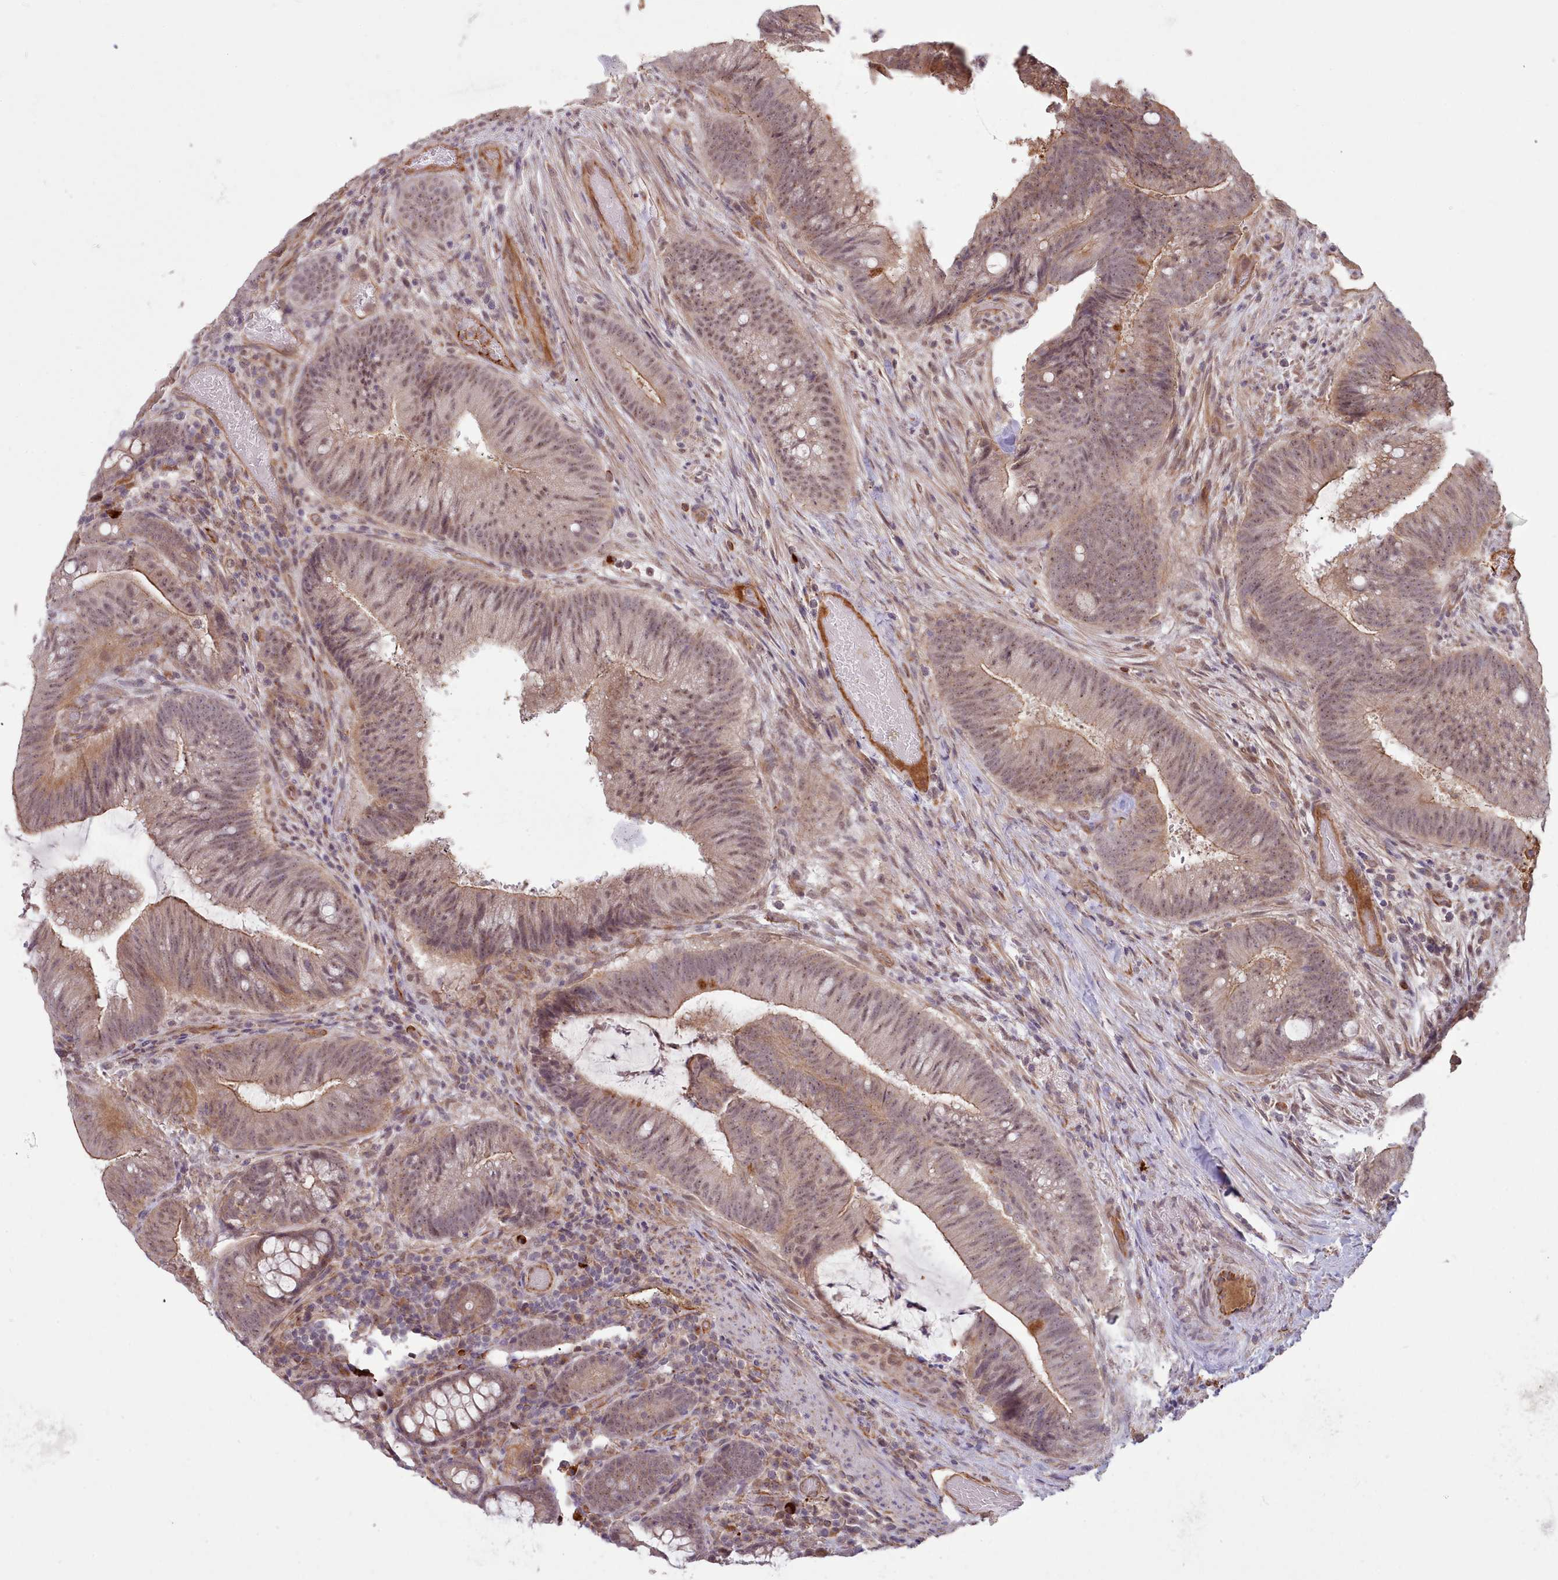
{"staining": {"intensity": "moderate", "quantity": ">75%", "location": "cytoplasmic/membranous,nuclear"}, "tissue": "colorectal cancer", "cell_type": "Tumor cells", "image_type": "cancer", "snomed": [{"axis": "morphology", "description": "Adenocarcinoma, NOS"}, {"axis": "topography", "description": "Colon"}], "caption": "Immunohistochemistry photomicrograph of colorectal adenocarcinoma stained for a protein (brown), which displays medium levels of moderate cytoplasmic/membranous and nuclear positivity in about >75% of tumor cells.", "gene": "ZC3H13", "patient": {"sex": "female", "age": 43}}